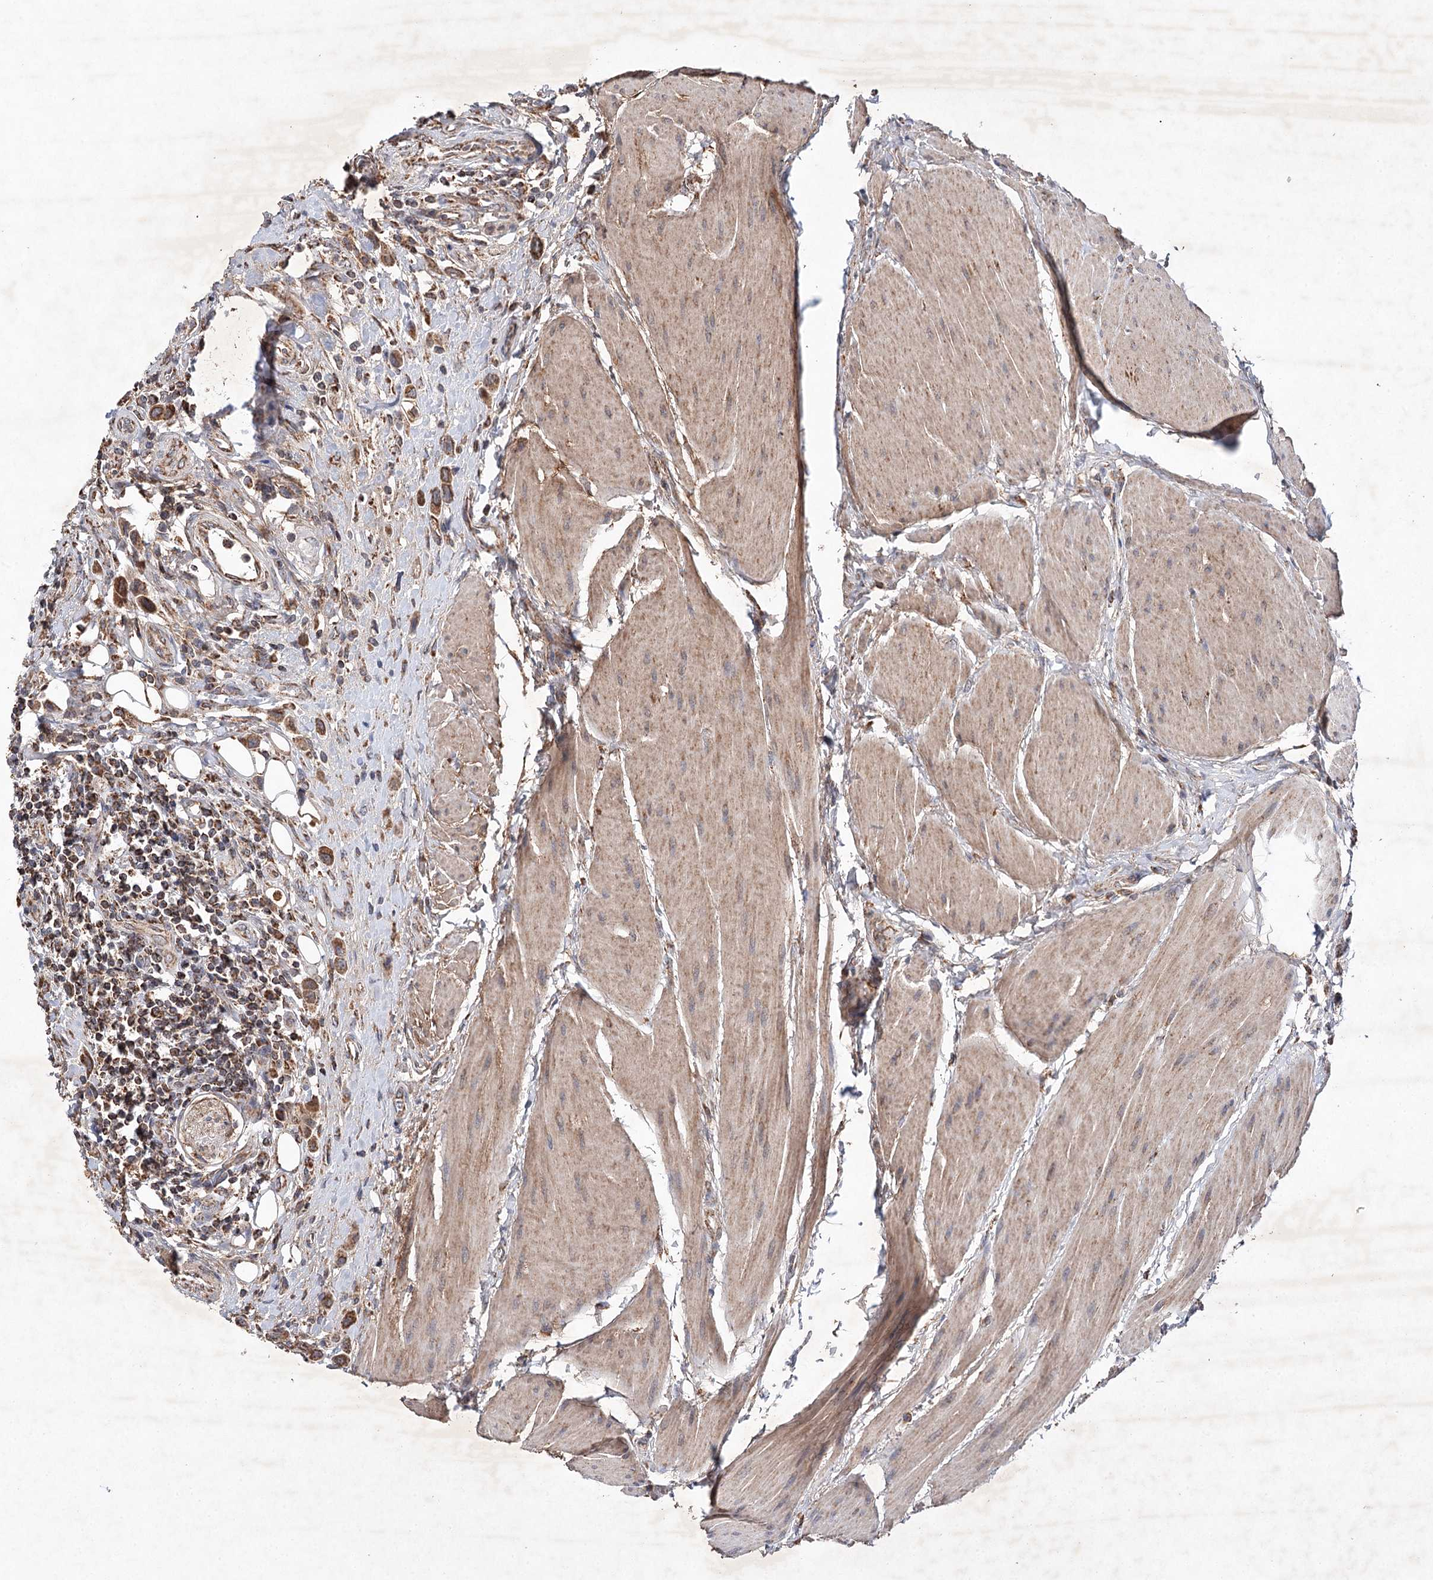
{"staining": {"intensity": "moderate", "quantity": ">75%", "location": "cytoplasmic/membranous"}, "tissue": "urothelial cancer", "cell_type": "Tumor cells", "image_type": "cancer", "snomed": [{"axis": "morphology", "description": "Urothelial carcinoma, High grade"}, {"axis": "topography", "description": "Urinary bladder"}], "caption": "This histopathology image displays urothelial cancer stained with immunohistochemistry (IHC) to label a protein in brown. The cytoplasmic/membranous of tumor cells show moderate positivity for the protein. Nuclei are counter-stained blue.", "gene": "PIK3CB", "patient": {"sex": "male", "age": 50}}